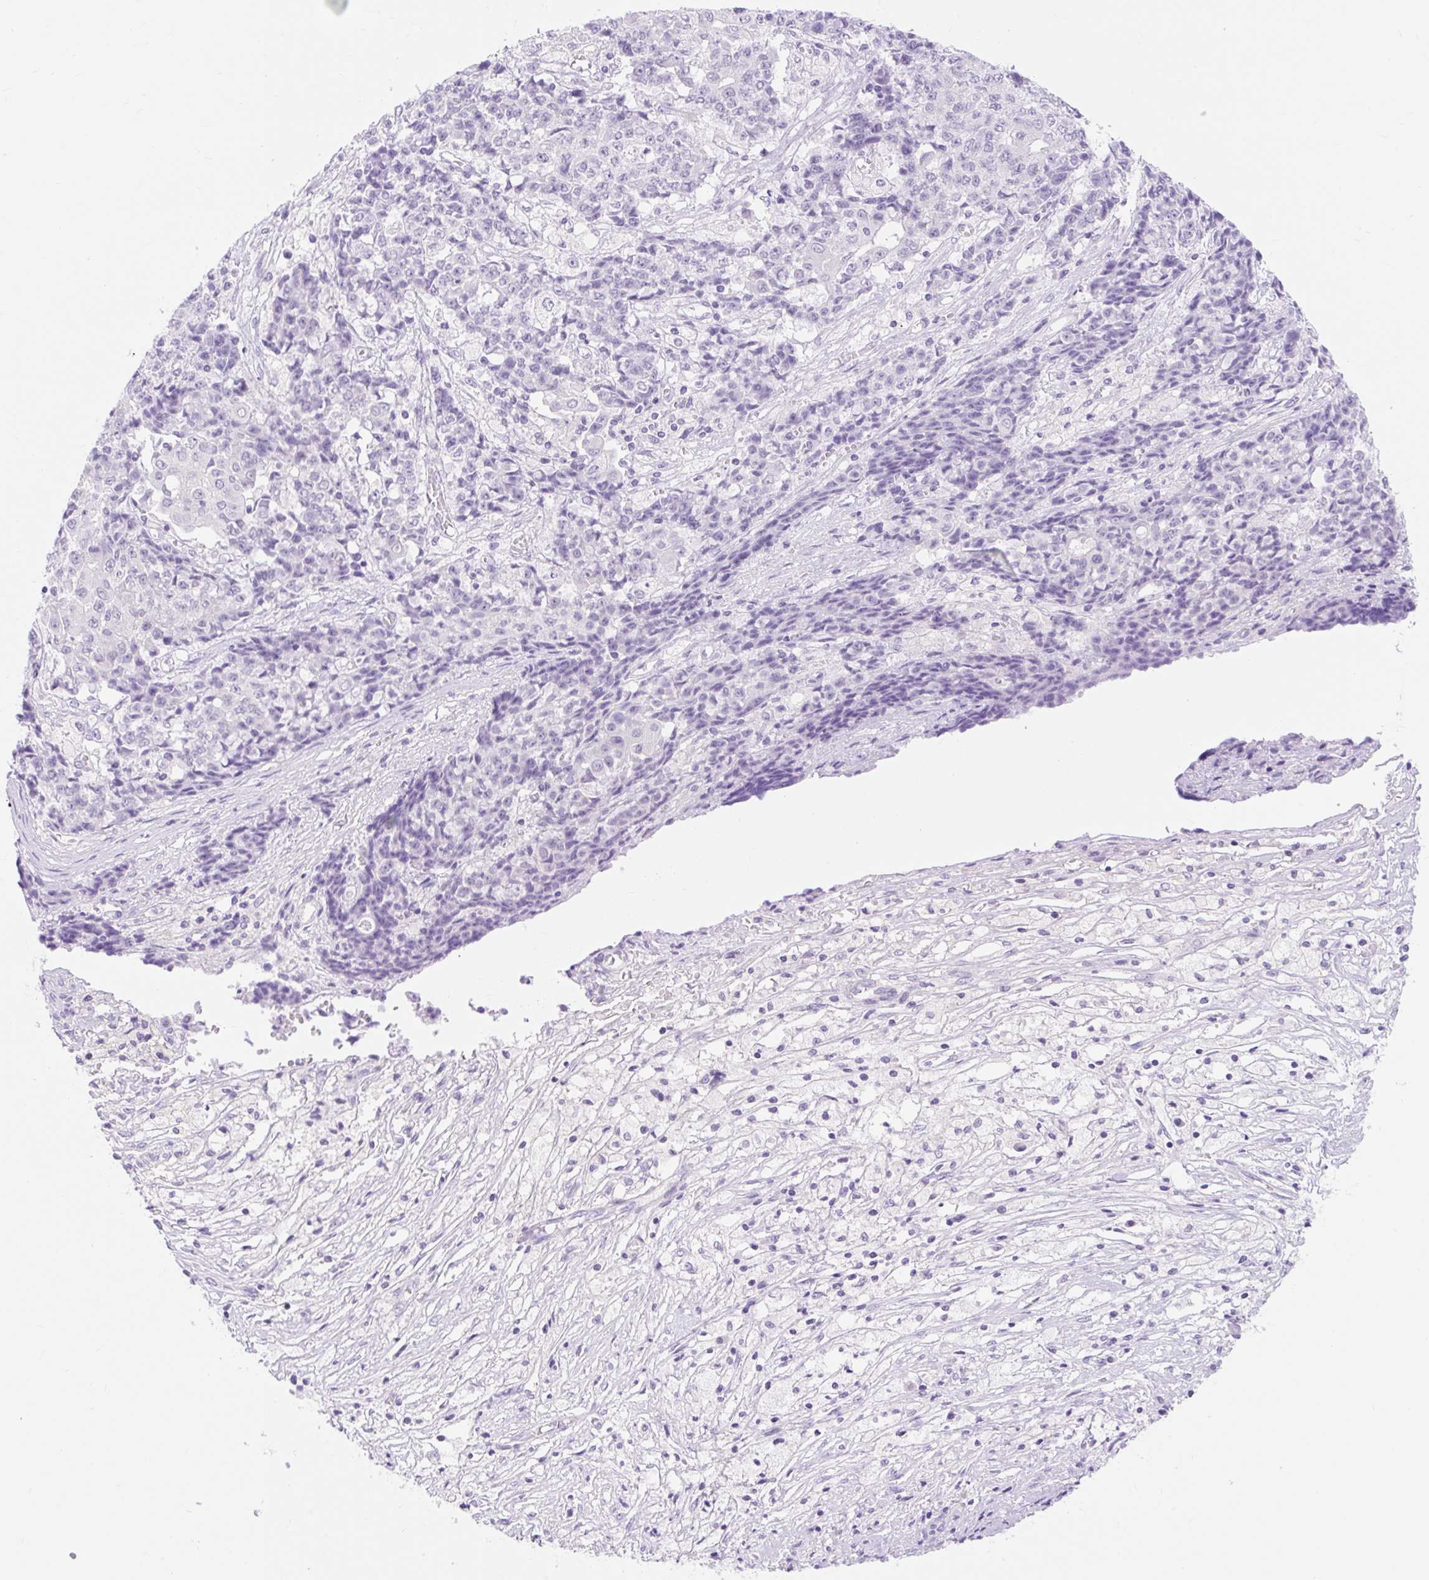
{"staining": {"intensity": "negative", "quantity": "none", "location": "none"}, "tissue": "ovarian cancer", "cell_type": "Tumor cells", "image_type": "cancer", "snomed": [{"axis": "morphology", "description": "Carcinoma, endometroid"}, {"axis": "topography", "description": "Ovary"}], "caption": "Tumor cells are negative for brown protein staining in ovarian cancer (endometroid carcinoma).", "gene": "SLC28A1", "patient": {"sex": "female", "age": 42}}